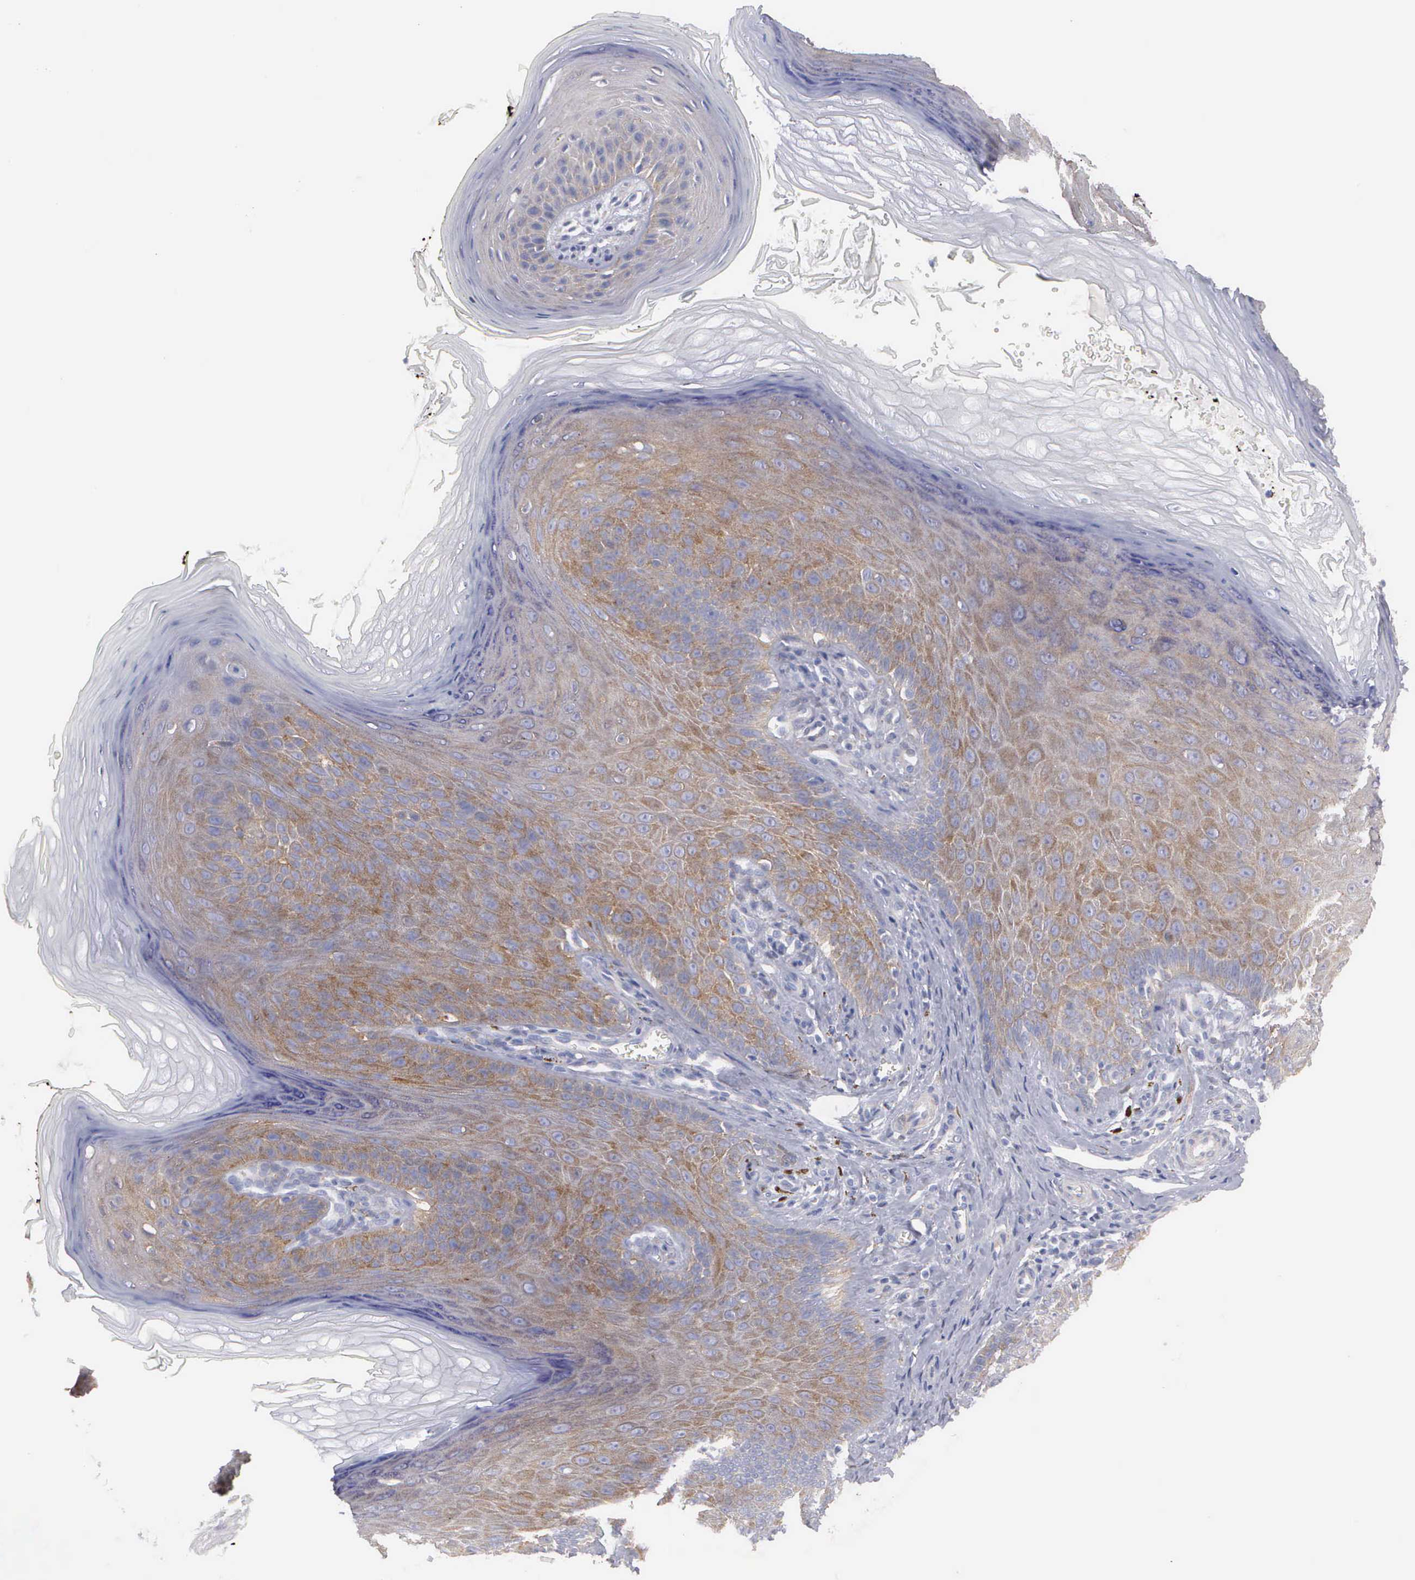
{"staining": {"intensity": "negative", "quantity": "none", "location": "none"}, "tissue": "skin", "cell_type": "Fibroblasts", "image_type": "normal", "snomed": [{"axis": "morphology", "description": "Normal tissue, NOS"}, {"axis": "topography", "description": "Skin"}], "caption": "Fibroblasts show no significant protein expression in benign skin. (Brightfield microscopy of DAB immunohistochemistry at high magnification).", "gene": "CEP170B", "patient": {"sex": "female", "age": 15}}